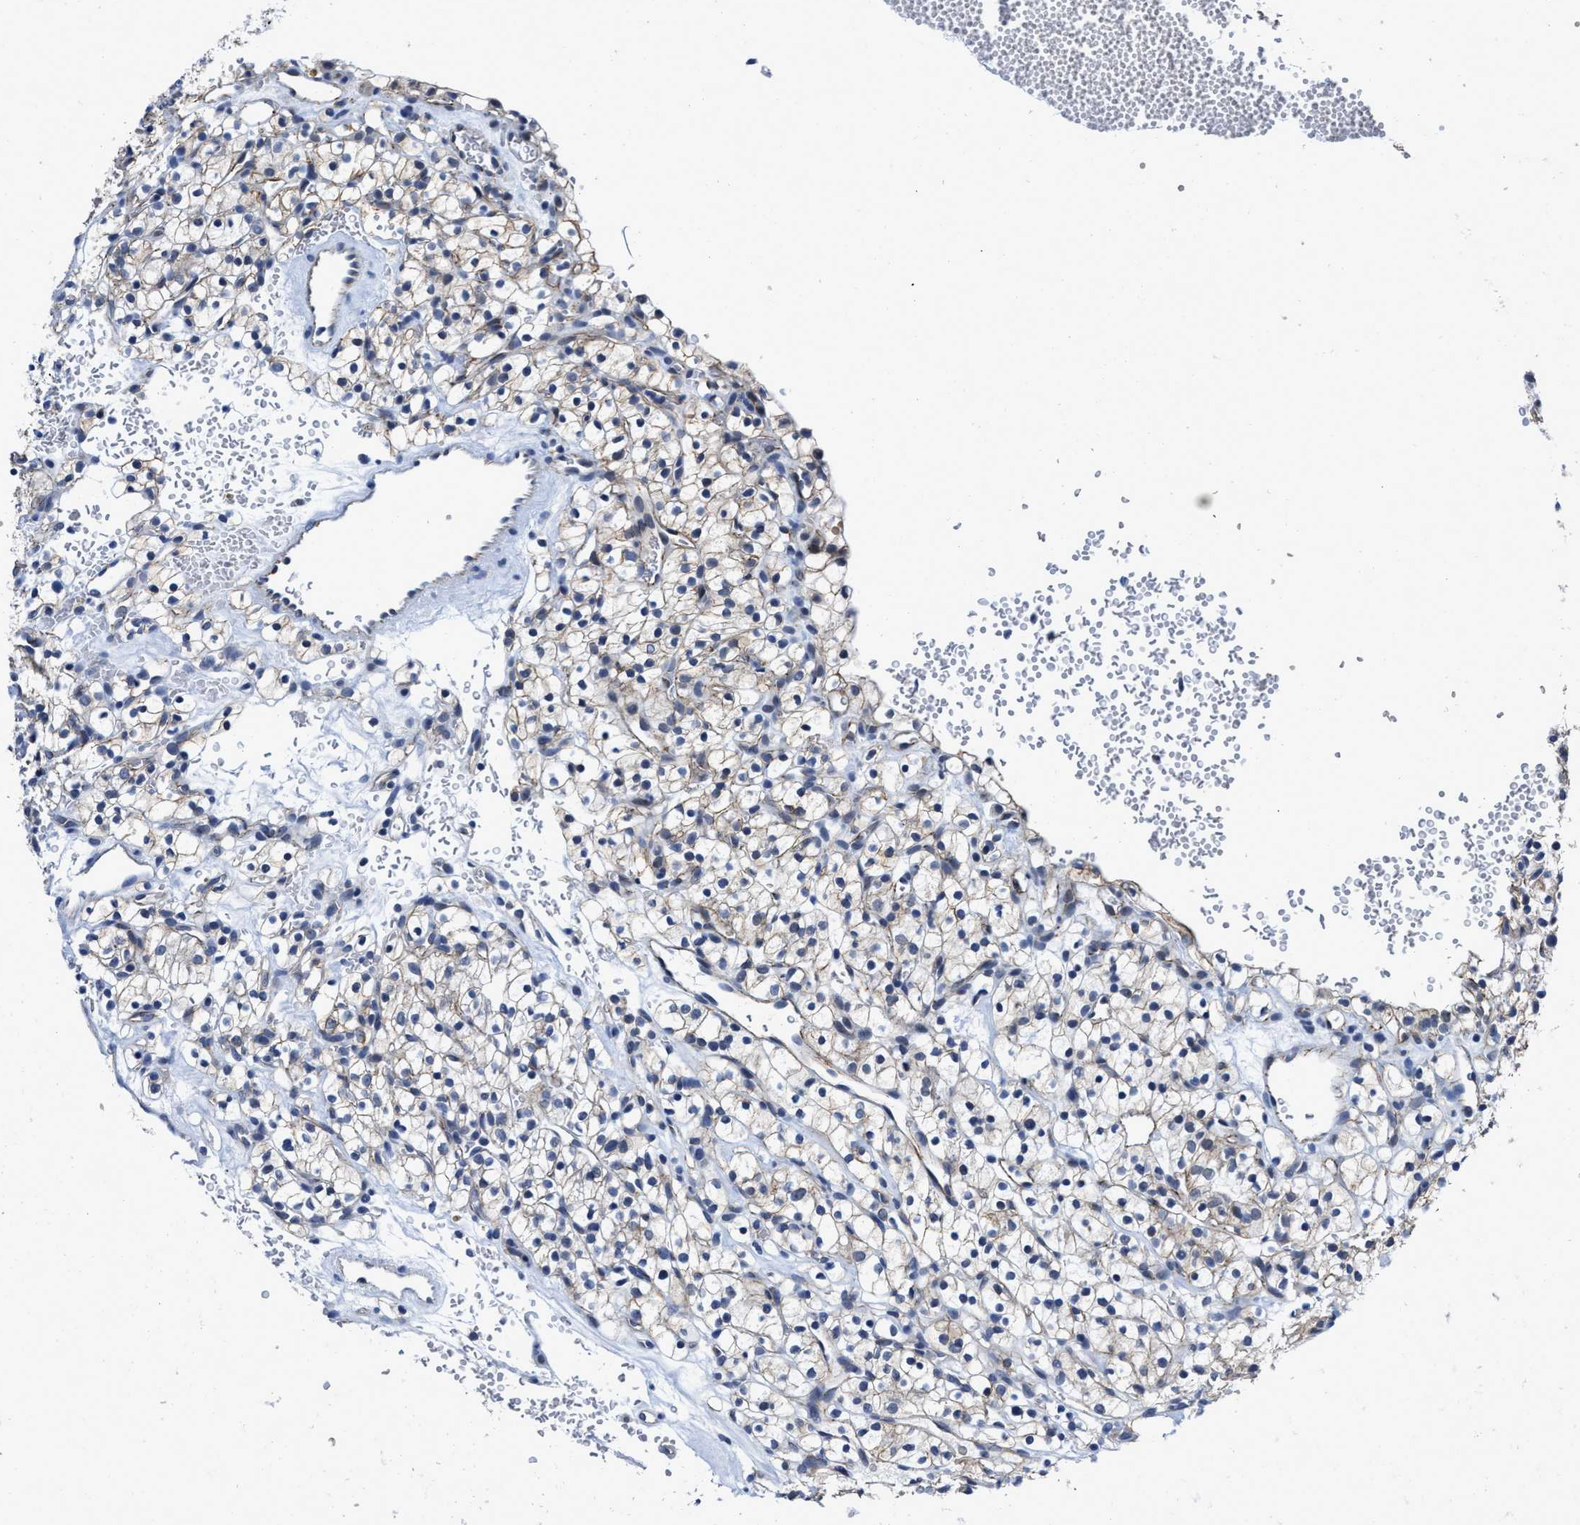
{"staining": {"intensity": "negative", "quantity": "none", "location": "none"}, "tissue": "renal cancer", "cell_type": "Tumor cells", "image_type": "cancer", "snomed": [{"axis": "morphology", "description": "Adenocarcinoma, NOS"}, {"axis": "topography", "description": "Kidney"}], "caption": "Immunohistochemical staining of human renal cancer (adenocarcinoma) demonstrates no significant positivity in tumor cells.", "gene": "GHITM", "patient": {"sex": "female", "age": 57}}